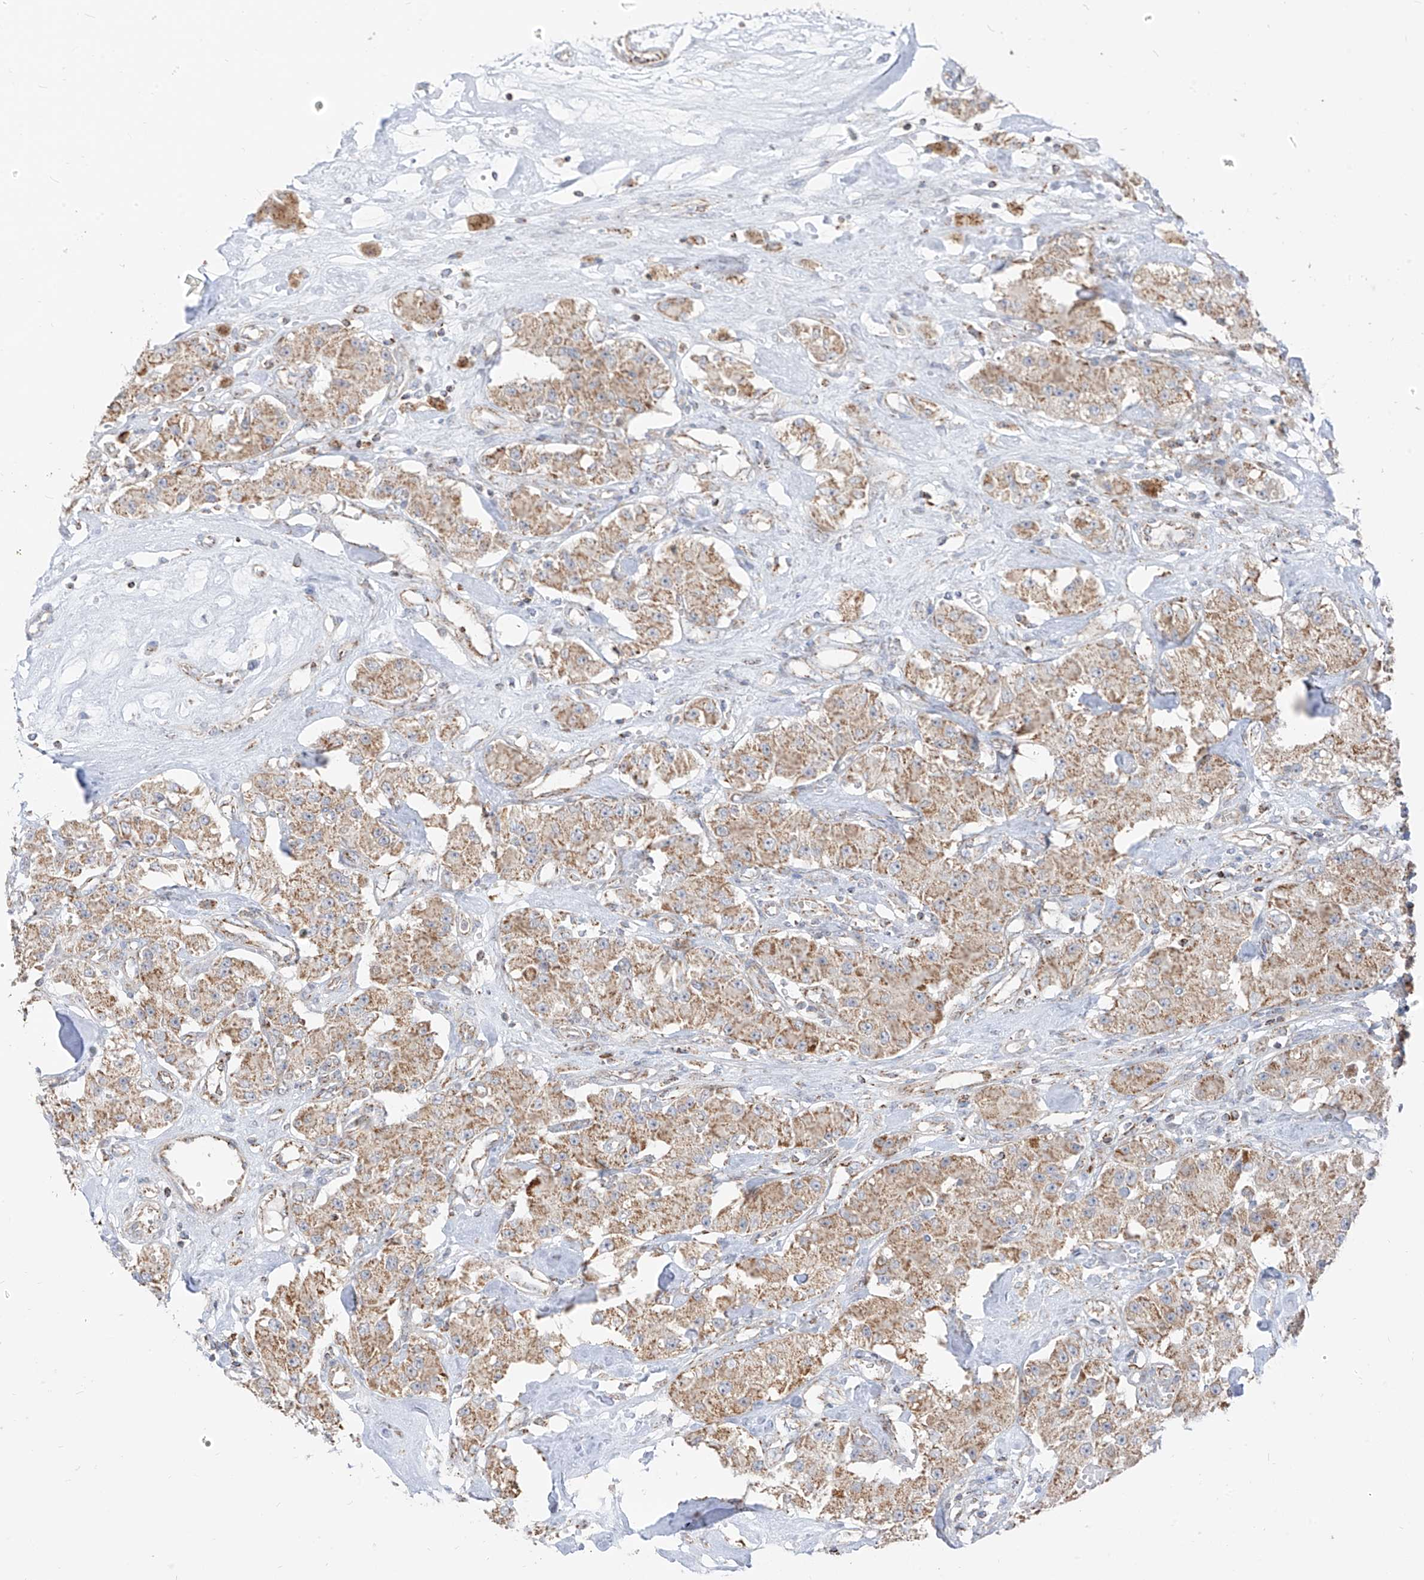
{"staining": {"intensity": "moderate", "quantity": ">75%", "location": "cytoplasmic/membranous"}, "tissue": "carcinoid", "cell_type": "Tumor cells", "image_type": "cancer", "snomed": [{"axis": "morphology", "description": "Carcinoid, malignant, NOS"}, {"axis": "topography", "description": "Pancreas"}], "caption": "Moderate cytoplasmic/membranous positivity is seen in approximately >75% of tumor cells in carcinoid.", "gene": "ETHE1", "patient": {"sex": "male", "age": 41}}